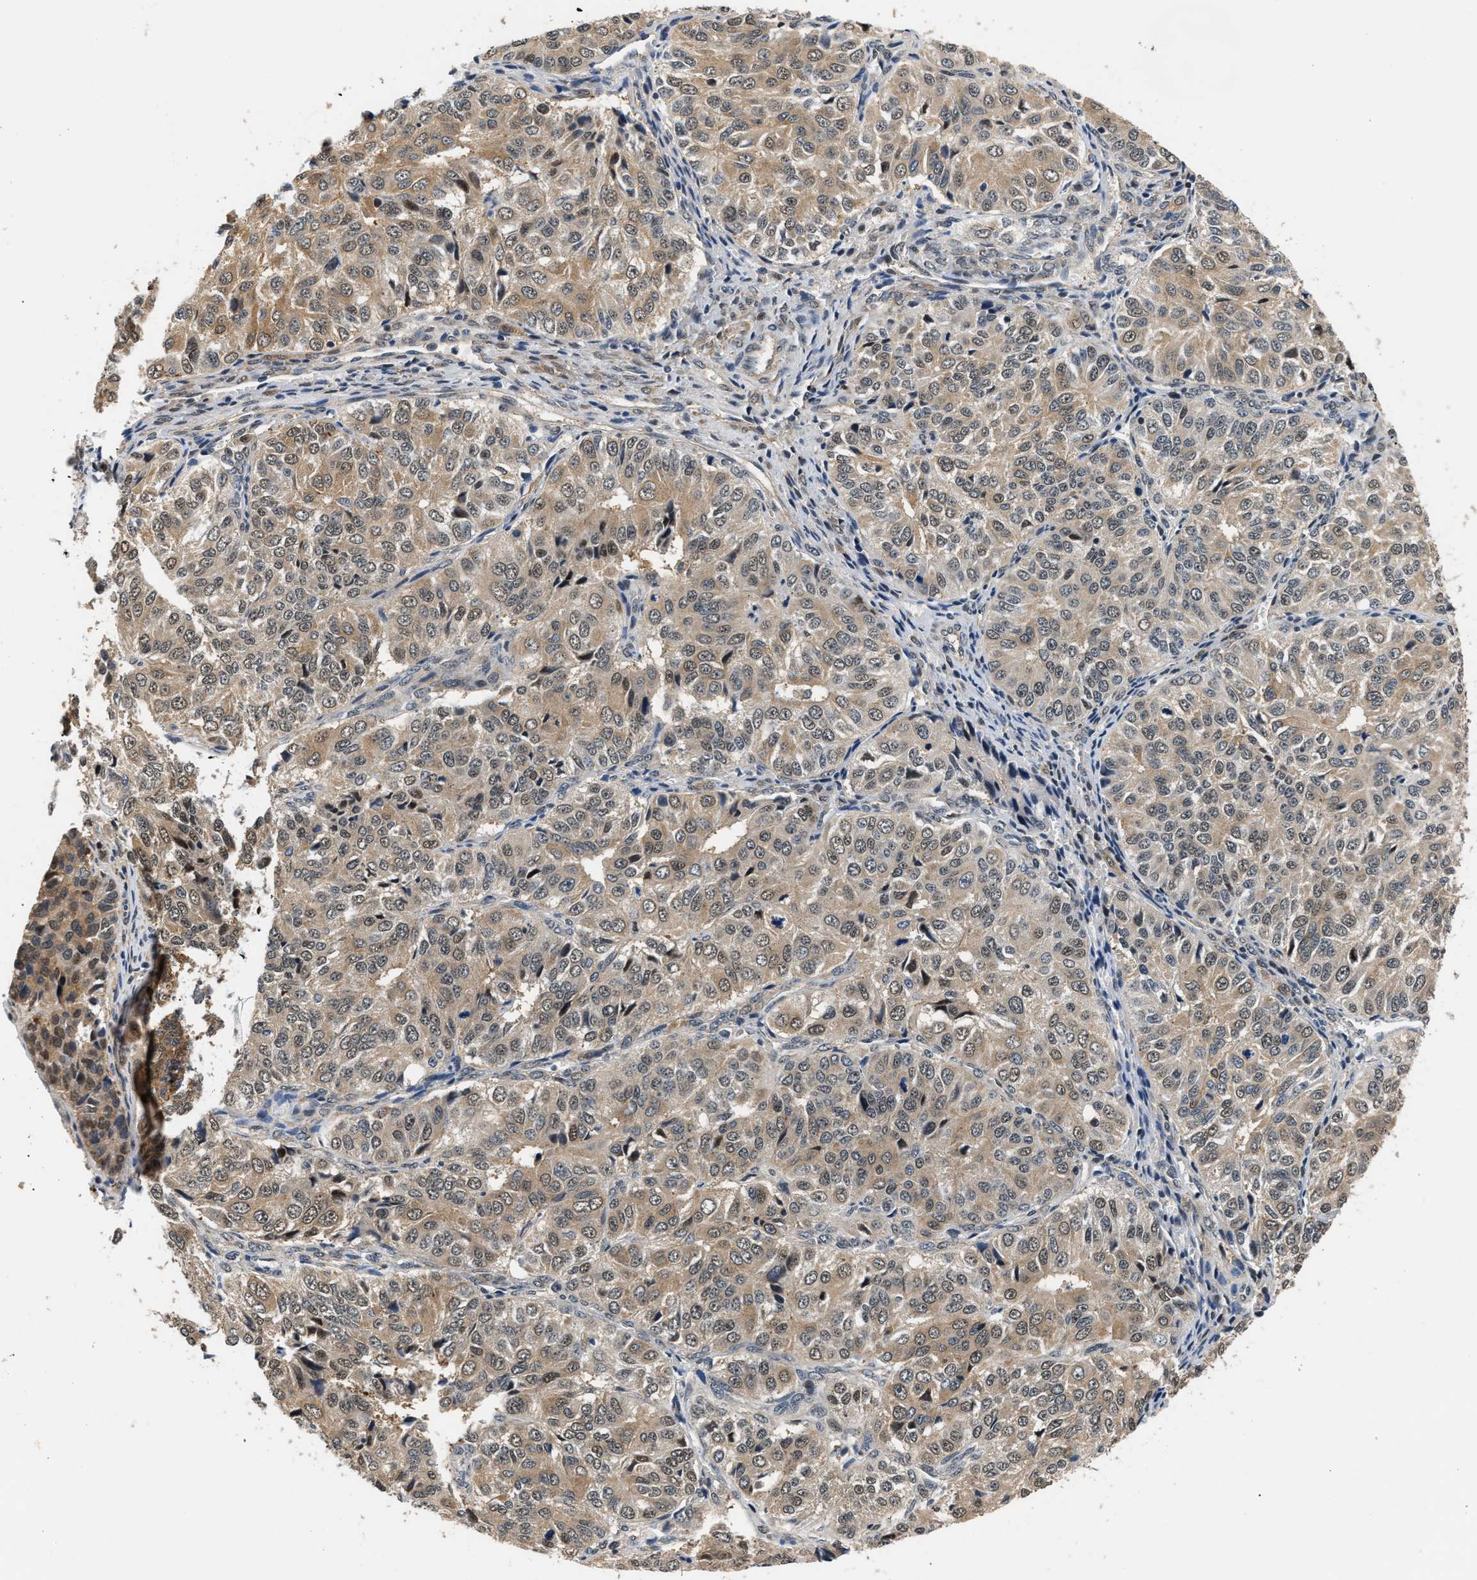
{"staining": {"intensity": "moderate", "quantity": ">75%", "location": "cytoplasmic/membranous"}, "tissue": "ovarian cancer", "cell_type": "Tumor cells", "image_type": "cancer", "snomed": [{"axis": "morphology", "description": "Carcinoma, endometroid"}, {"axis": "topography", "description": "Ovary"}], "caption": "A medium amount of moderate cytoplasmic/membranous expression is seen in about >75% of tumor cells in ovarian cancer tissue.", "gene": "LARP6", "patient": {"sex": "female", "age": 51}}